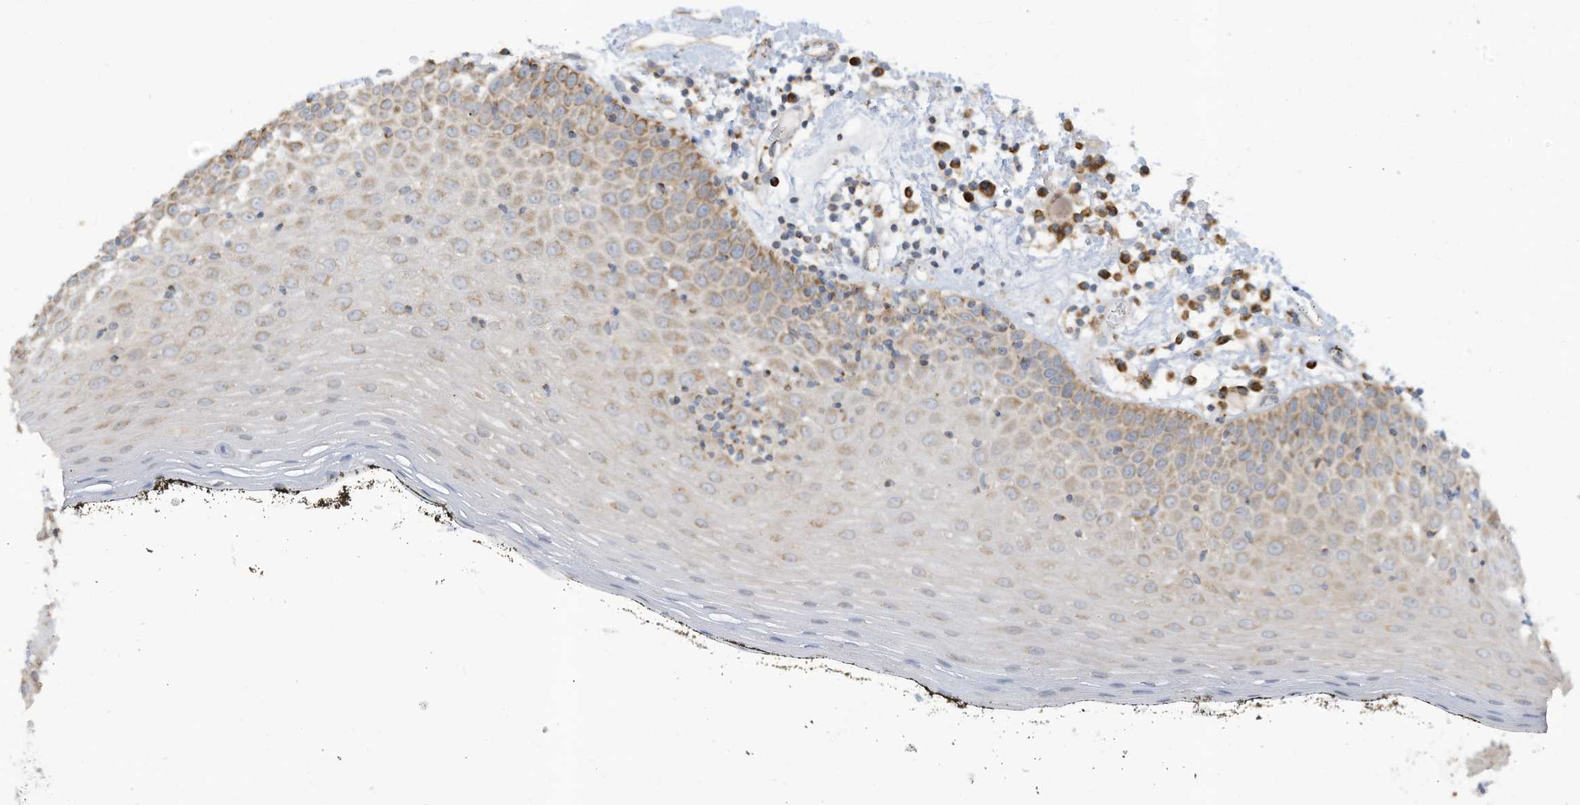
{"staining": {"intensity": "moderate", "quantity": "25%-75%", "location": "cytoplasmic/membranous"}, "tissue": "oral mucosa", "cell_type": "Squamous epithelial cells", "image_type": "normal", "snomed": [{"axis": "morphology", "description": "Normal tissue, NOS"}, {"axis": "topography", "description": "Oral tissue"}], "caption": "Immunohistochemical staining of unremarkable human oral mucosa reveals moderate cytoplasmic/membranous protein positivity in approximately 25%-75% of squamous epithelial cells. The staining was performed using DAB (3,3'-diaminobenzidine), with brown indicating positive protein expression. Nuclei are stained blue with hematoxylin.", "gene": "GTPBP2", "patient": {"sex": "male", "age": 74}}